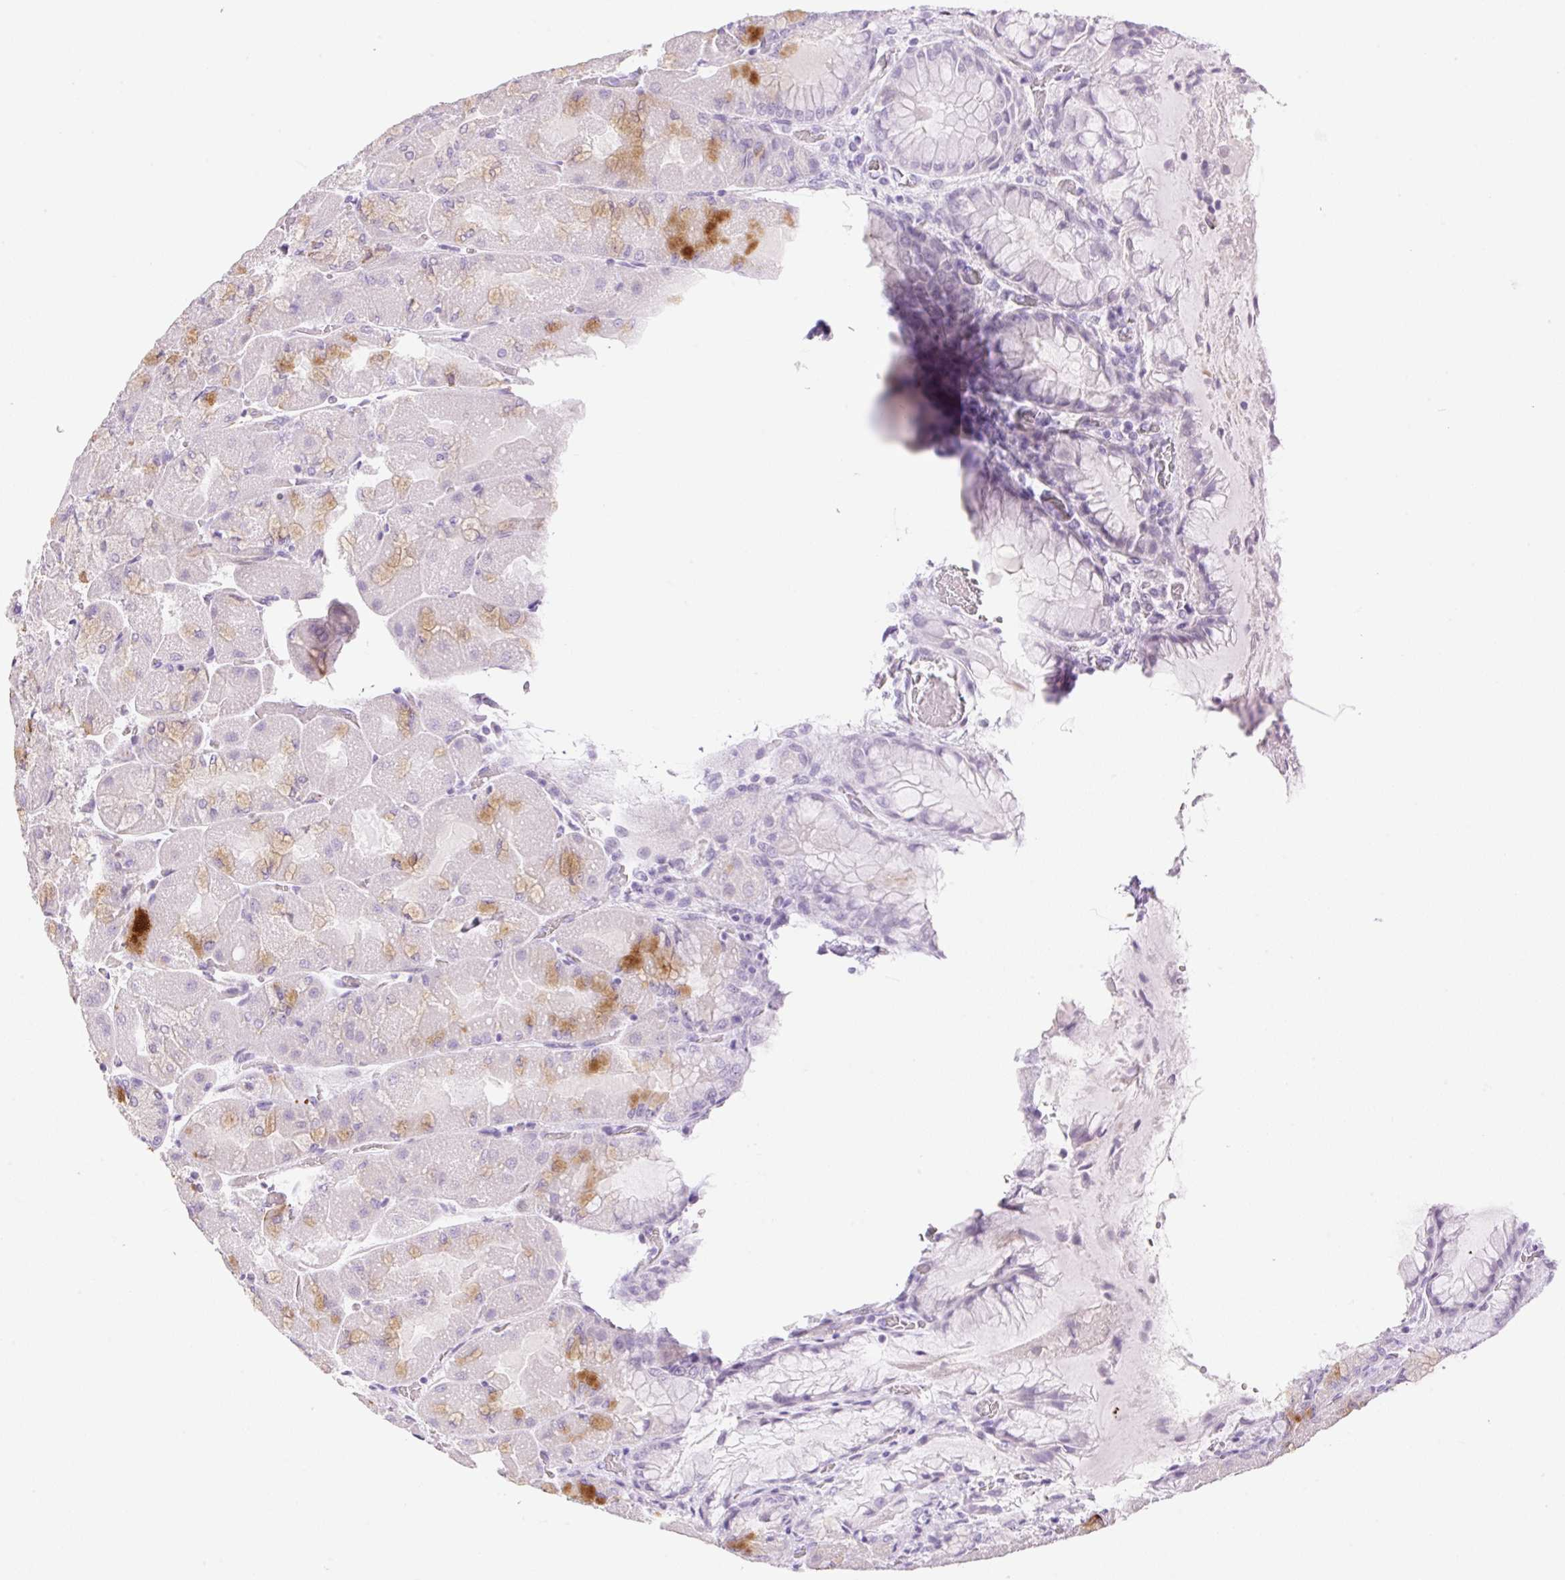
{"staining": {"intensity": "strong", "quantity": "<25%", "location": "cytoplasmic/membranous"}, "tissue": "stomach", "cell_type": "Glandular cells", "image_type": "normal", "snomed": [{"axis": "morphology", "description": "Normal tissue, NOS"}, {"axis": "topography", "description": "Stomach"}], "caption": "Glandular cells show medium levels of strong cytoplasmic/membranous positivity in approximately <25% of cells in benign stomach. (brown staining indicates protein expression, while blue staining denotes nuclei).", "gene": "SP140L", "patient": {"sex": "female", "age": 61}}